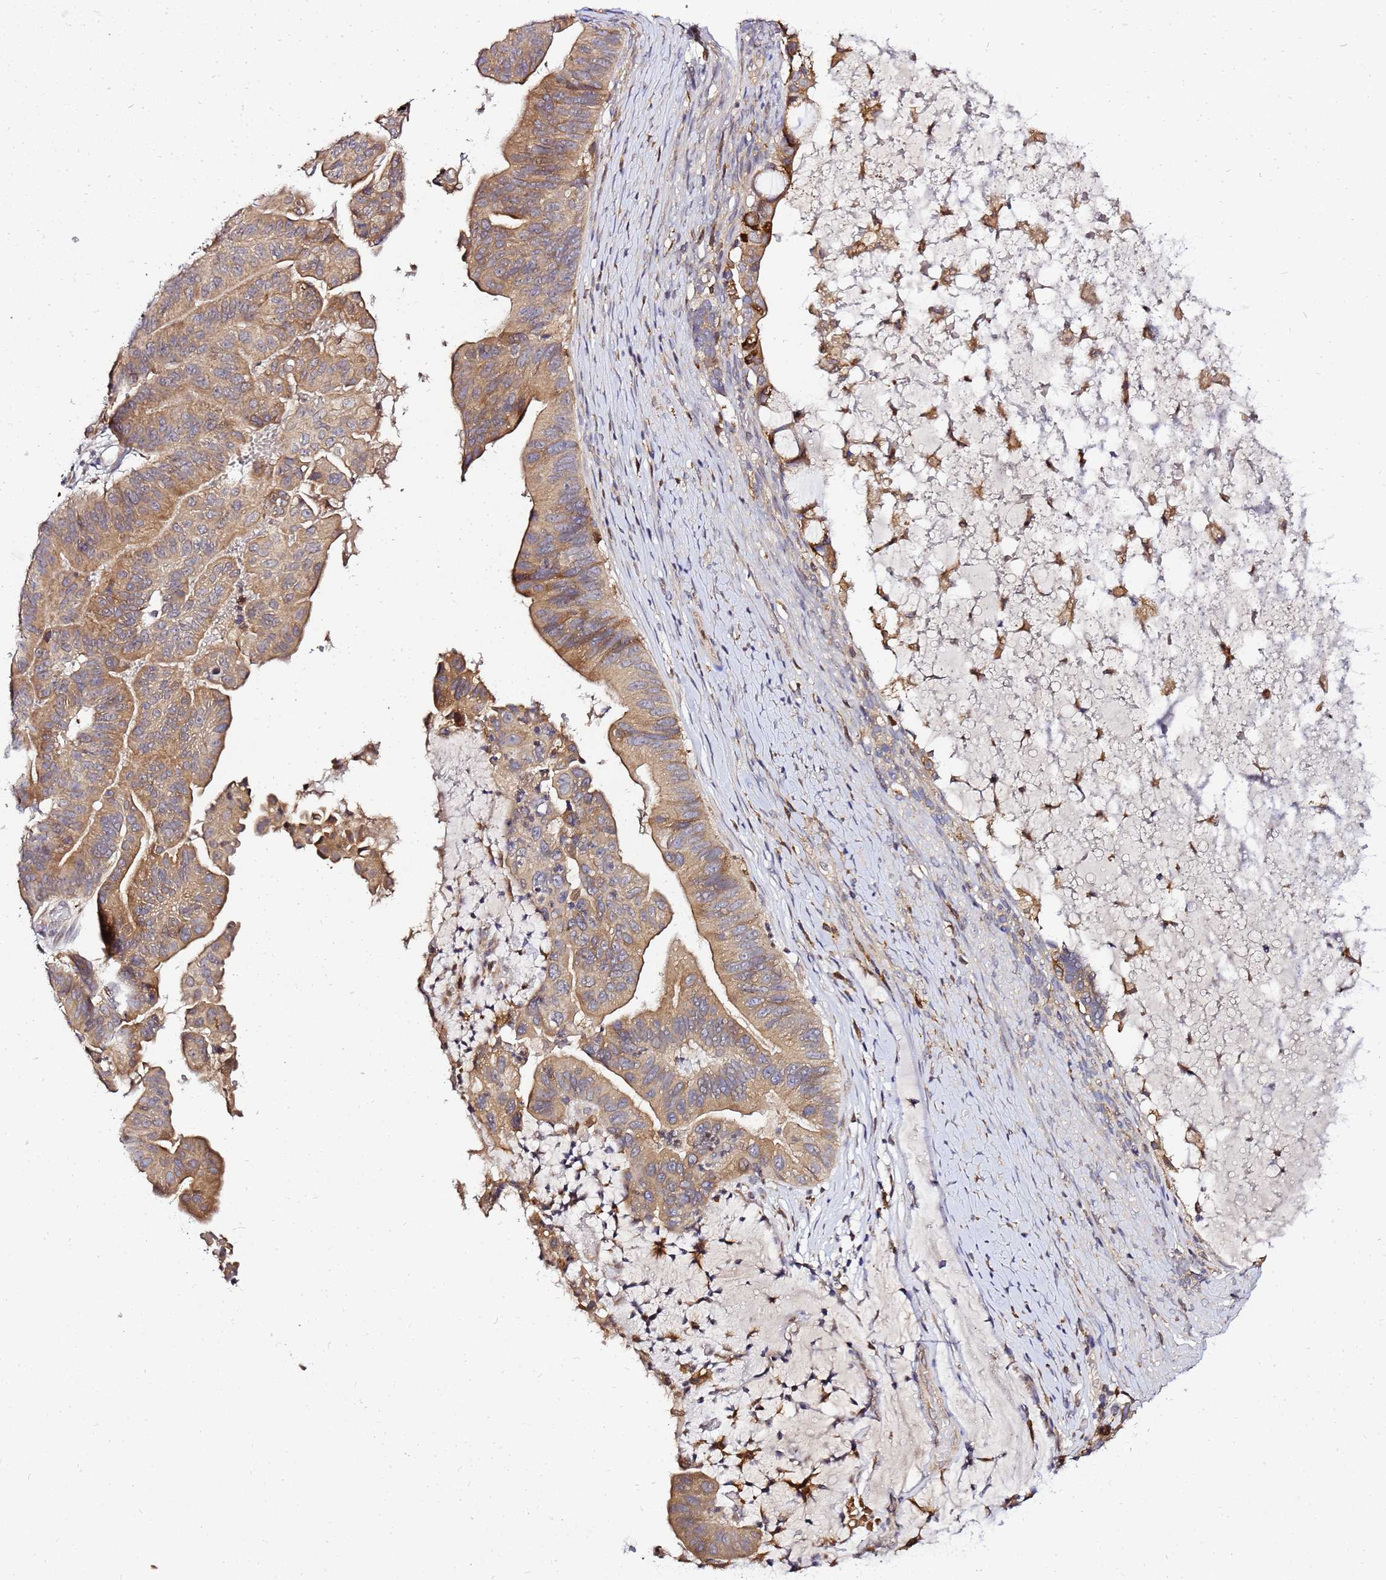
{"staining": {"intensity": "moderate", "quantity": ">75%", "location": "cytoplasmic/membranous"}, "tissue": "ovarian cancer", "cell_type": "Tumor cells", "image_type": "cancer", "snomed": [{"axis": "morphology", "description": "Cystadenocarcinoma, mucinous, NOS"}, {"axis": "topography", "description": "Ovary"}], "caption": "Immunohistochemistry (IHC) histopathology image of neoplastic tissue: human ovarian cancer stained using IHC reveals medium levels of moderate protein expression localized specifically in the cytoplasmic/membranous of tumor cells, appearing as a cytoplasmic/membranous brown color.", "gene": "ADPGK", "patient": {"sex": "female", "age": 61}}